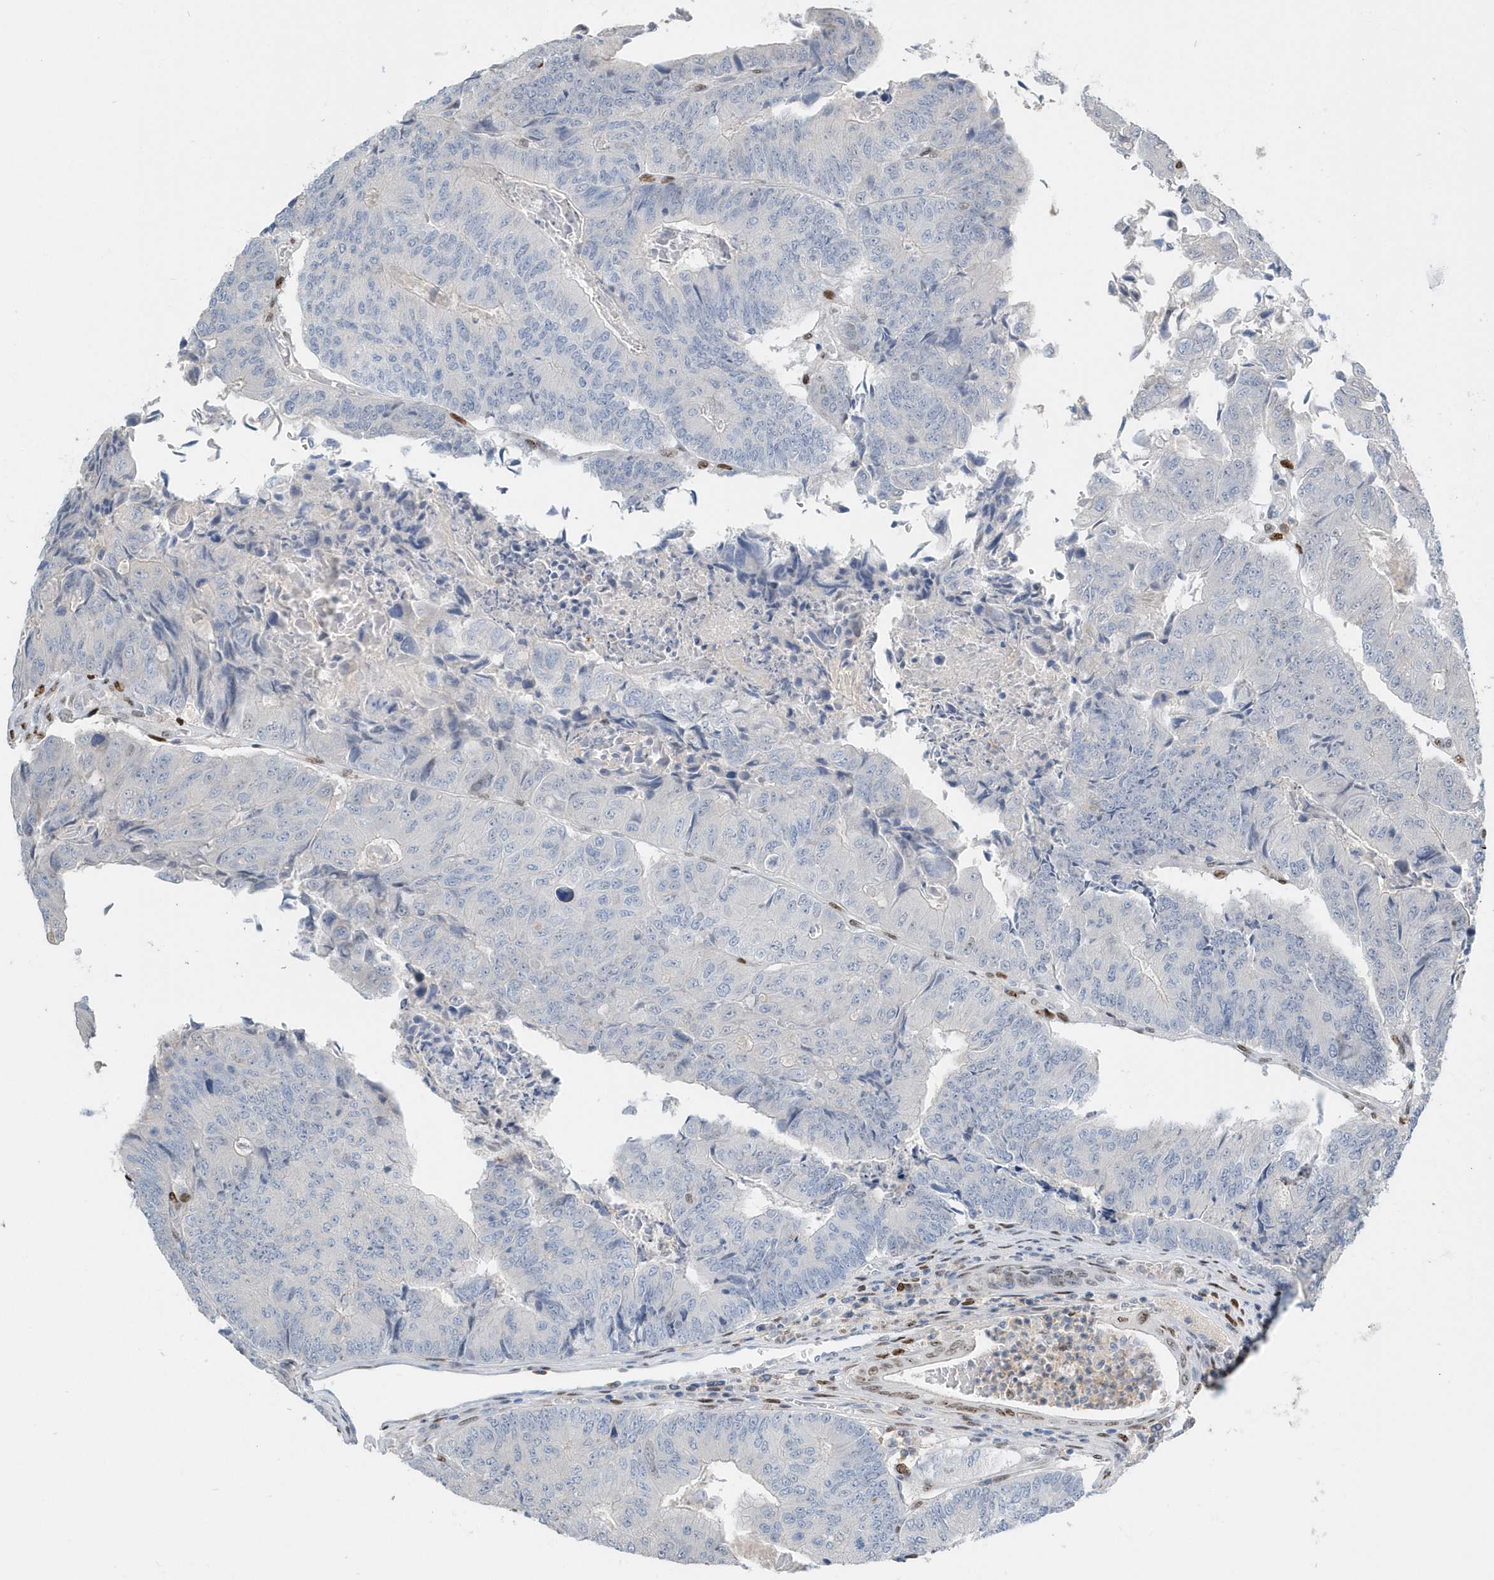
{"staining": {"intensity": "negative", "quantity": "none", "location": "none"}, "tissue": "colorectal cancer", "cell_type": "Tumor cells", "image_type": "cancer", "snomed": [{"axis": "morphology", "description": "Adenocarcinoma, NOS"}, {"axis": "topography", "description": "Colon"}], "caption": "This photomicrograph is of colorectal cancer (adenocarcinoma) stained with immunohistochemistry (IHC) to label a protein in brown with the nuclei are counter-stained blue. There is no expression in tumor cells. (Stains: DAB IHC with hematoxylin counter stain, Microscopy: brightfield microscopy at high magnification).", "gene": "MACROH2A2", "patient": {"sex": "female", "age": 67}}